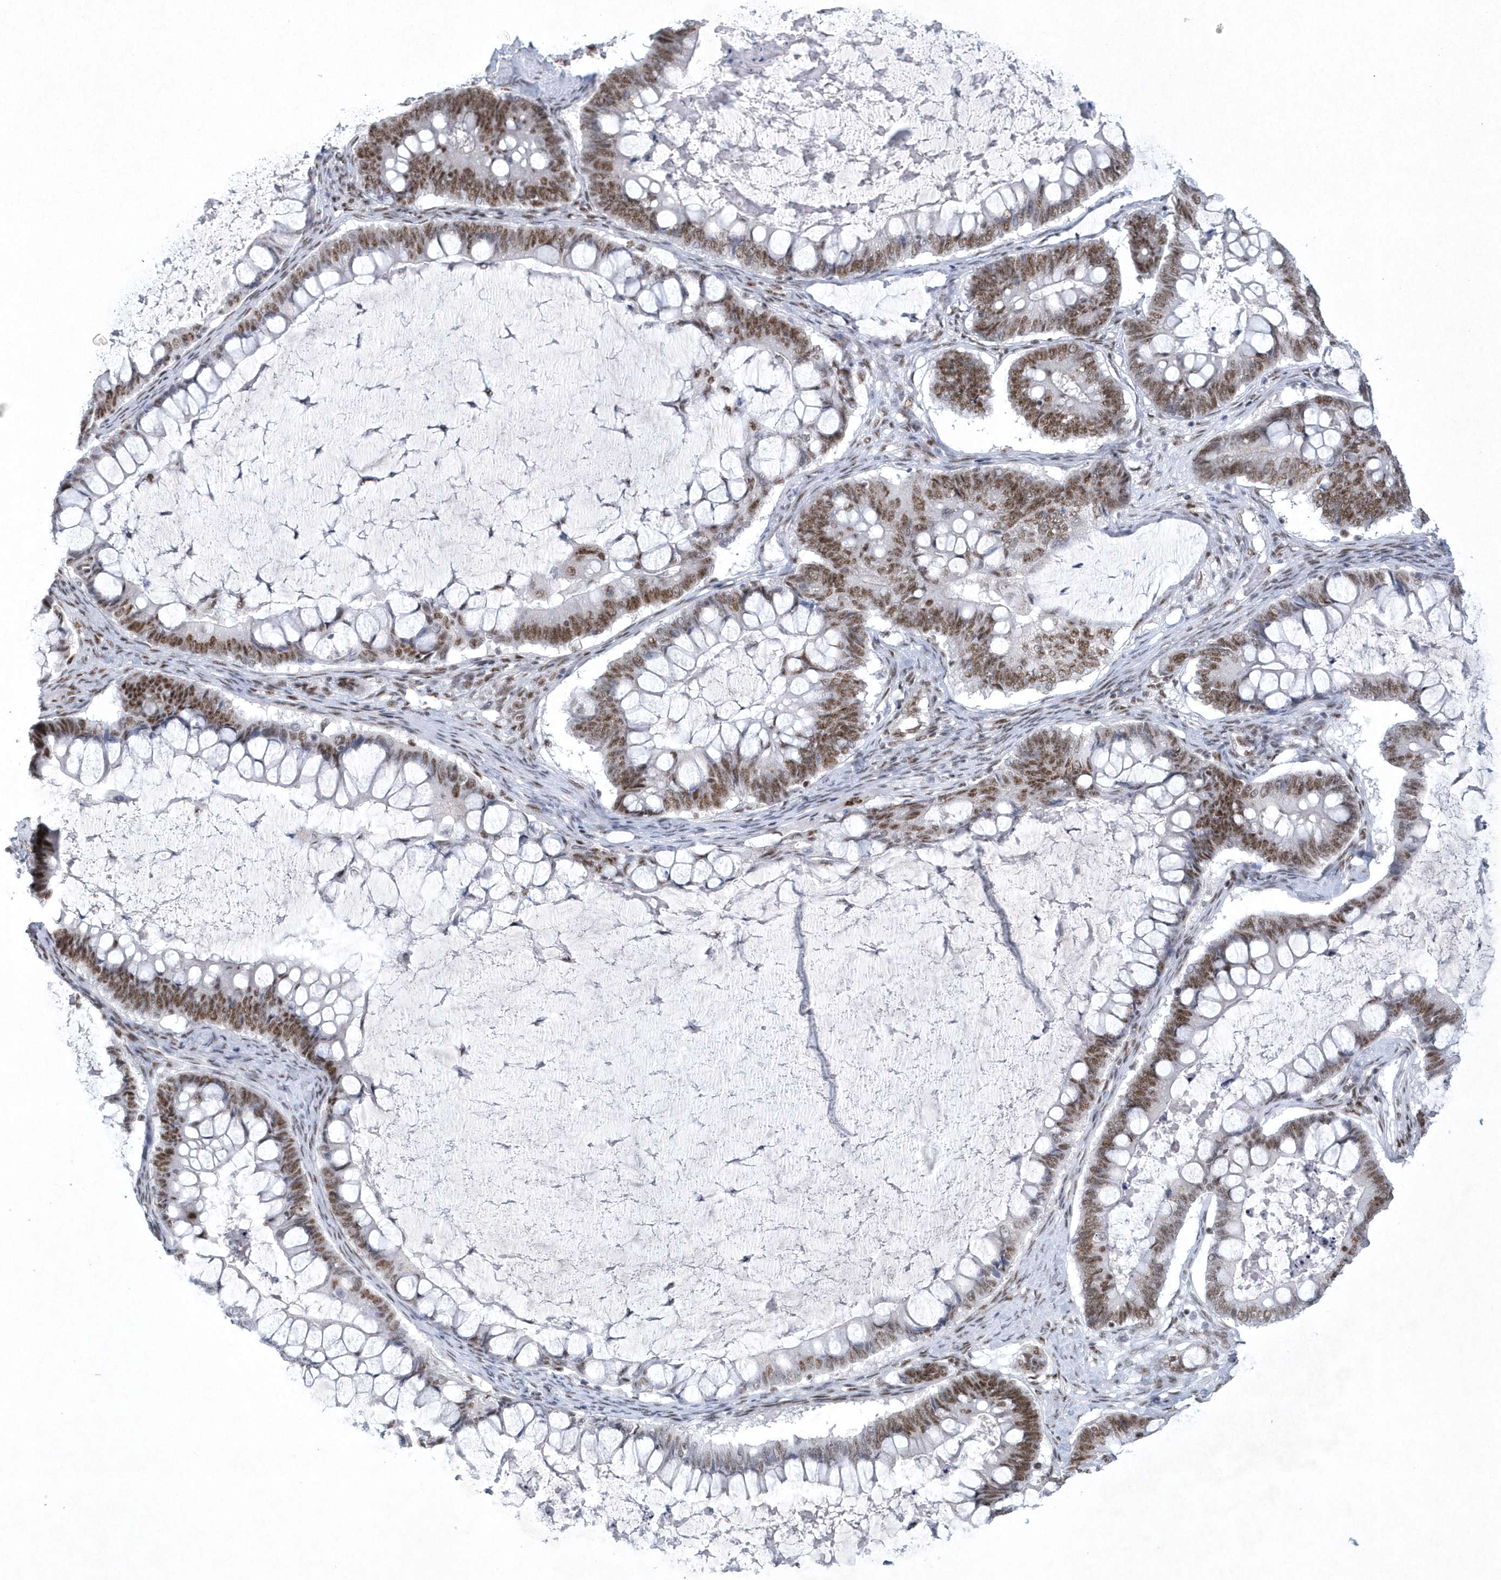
{"staining": {"intensity": "moderate", "quantity": ">75%", "location": "nuclear"}, "tissue": "ovarian cancer", "cell_type": "Tumor cells", "image_type": "cancer", "snomed": [{"axis": "morphology", "description": "Cystadenocarcinoma, mucinous, NOS"}, {"axis": "topography", "description": "Ovary"}], "caption": "The photomicrograph shows immunohistochemical staining of ovarian mucinous cystadenocarcinoma. There is moderate nuclear positivity is present in approximately >75% of tumor cells.", "gene": "DCLRE1A", "patient": {"sex": "female", "age": 61}}